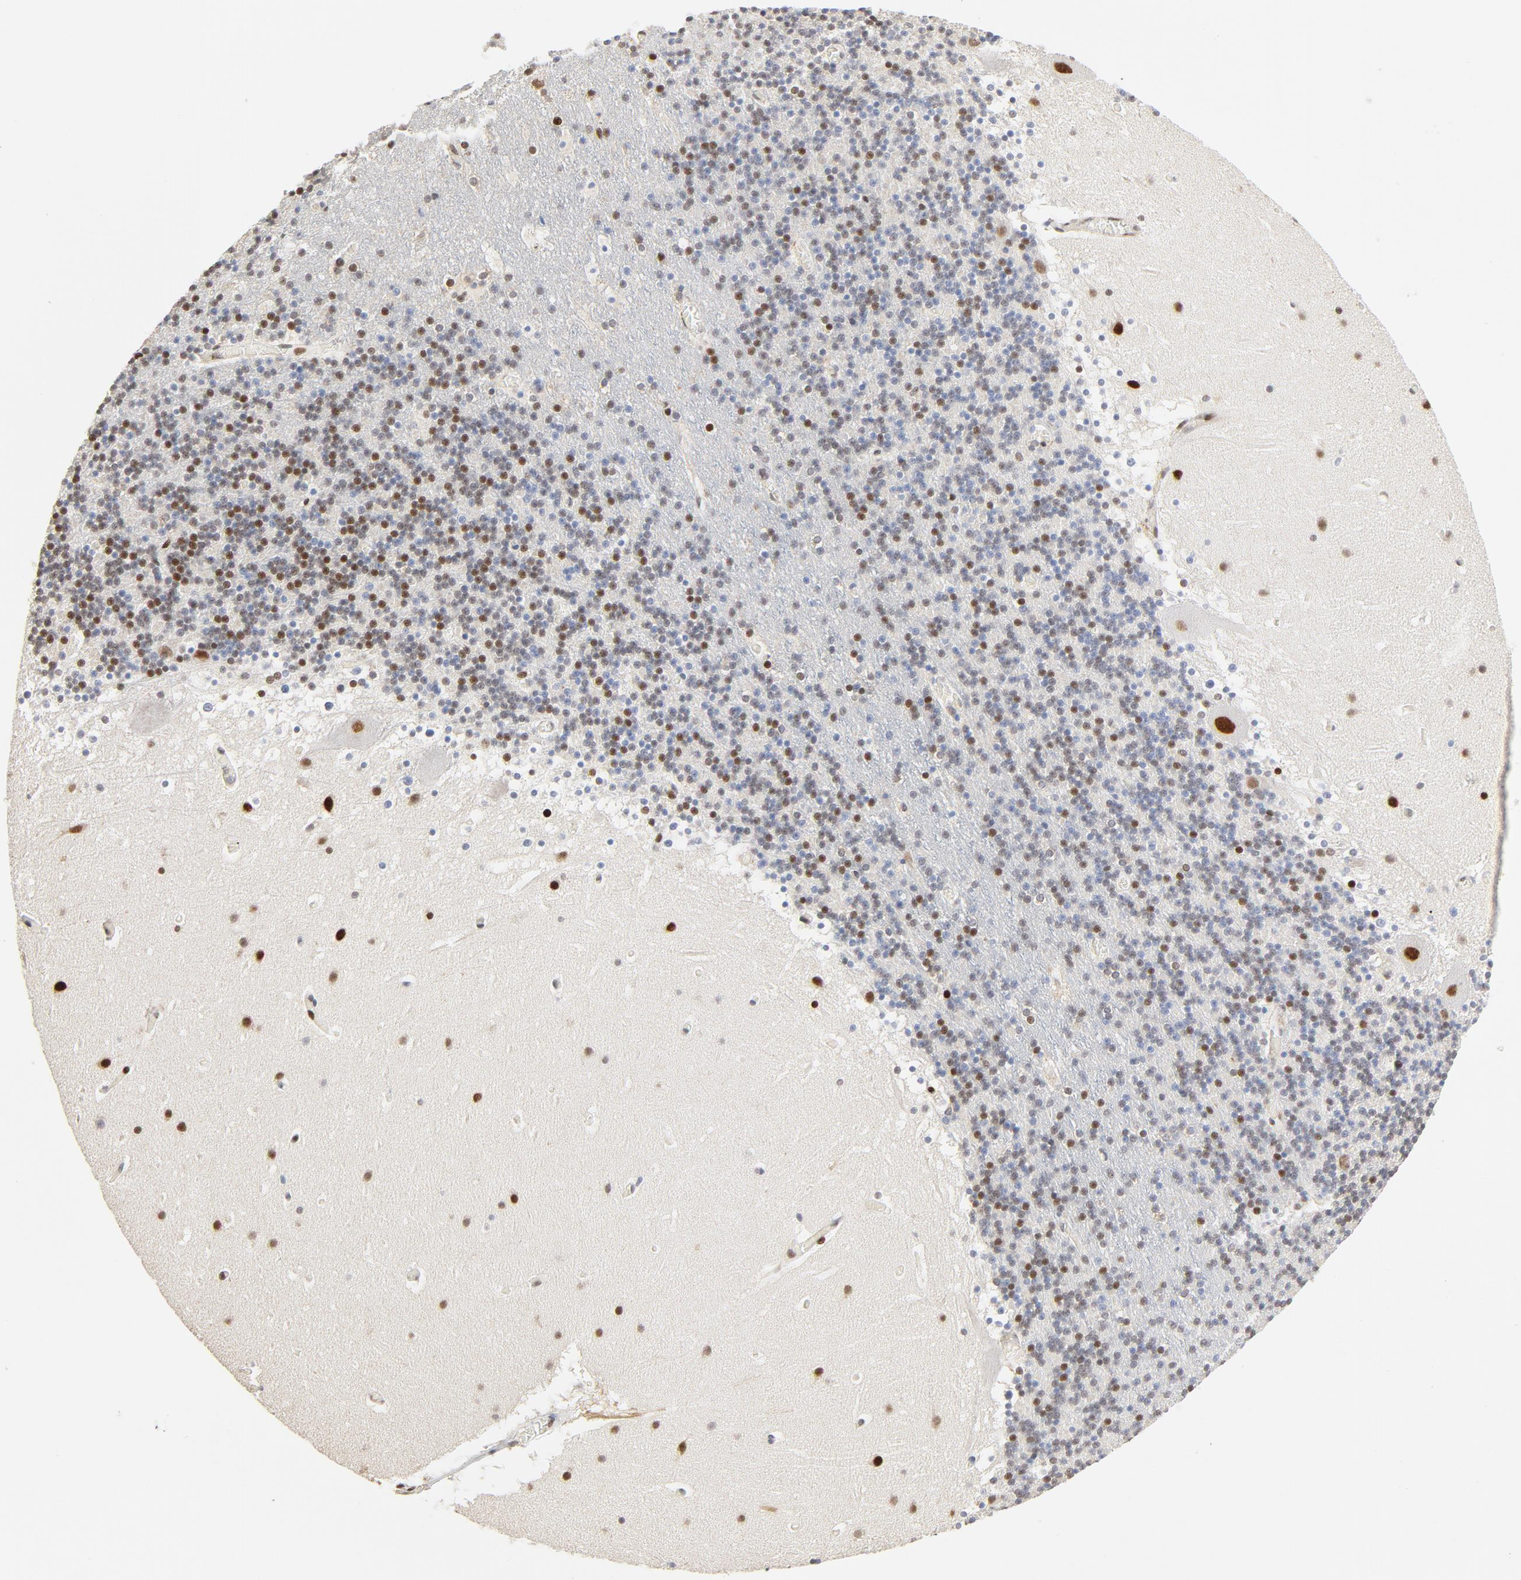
{"staining": {"intensity": "moderate", "quantity": "25%-75%", "location": "nuclear"}, "tissue": "cerebellum", "cell_type": "Cells in granular layer", "image_type": "normal", "snomed": [{"axis": "morphology", "description": "Normal tissue, NOS"}, {"axis": "topography", "description": "Cerebellum"}], "caption": "Cerebellum stained for a protein displays moderate nuclear positivity in cells in granular layer.", "gene": "GTF2I", "patient": {"sex": "male", "age": 45}}